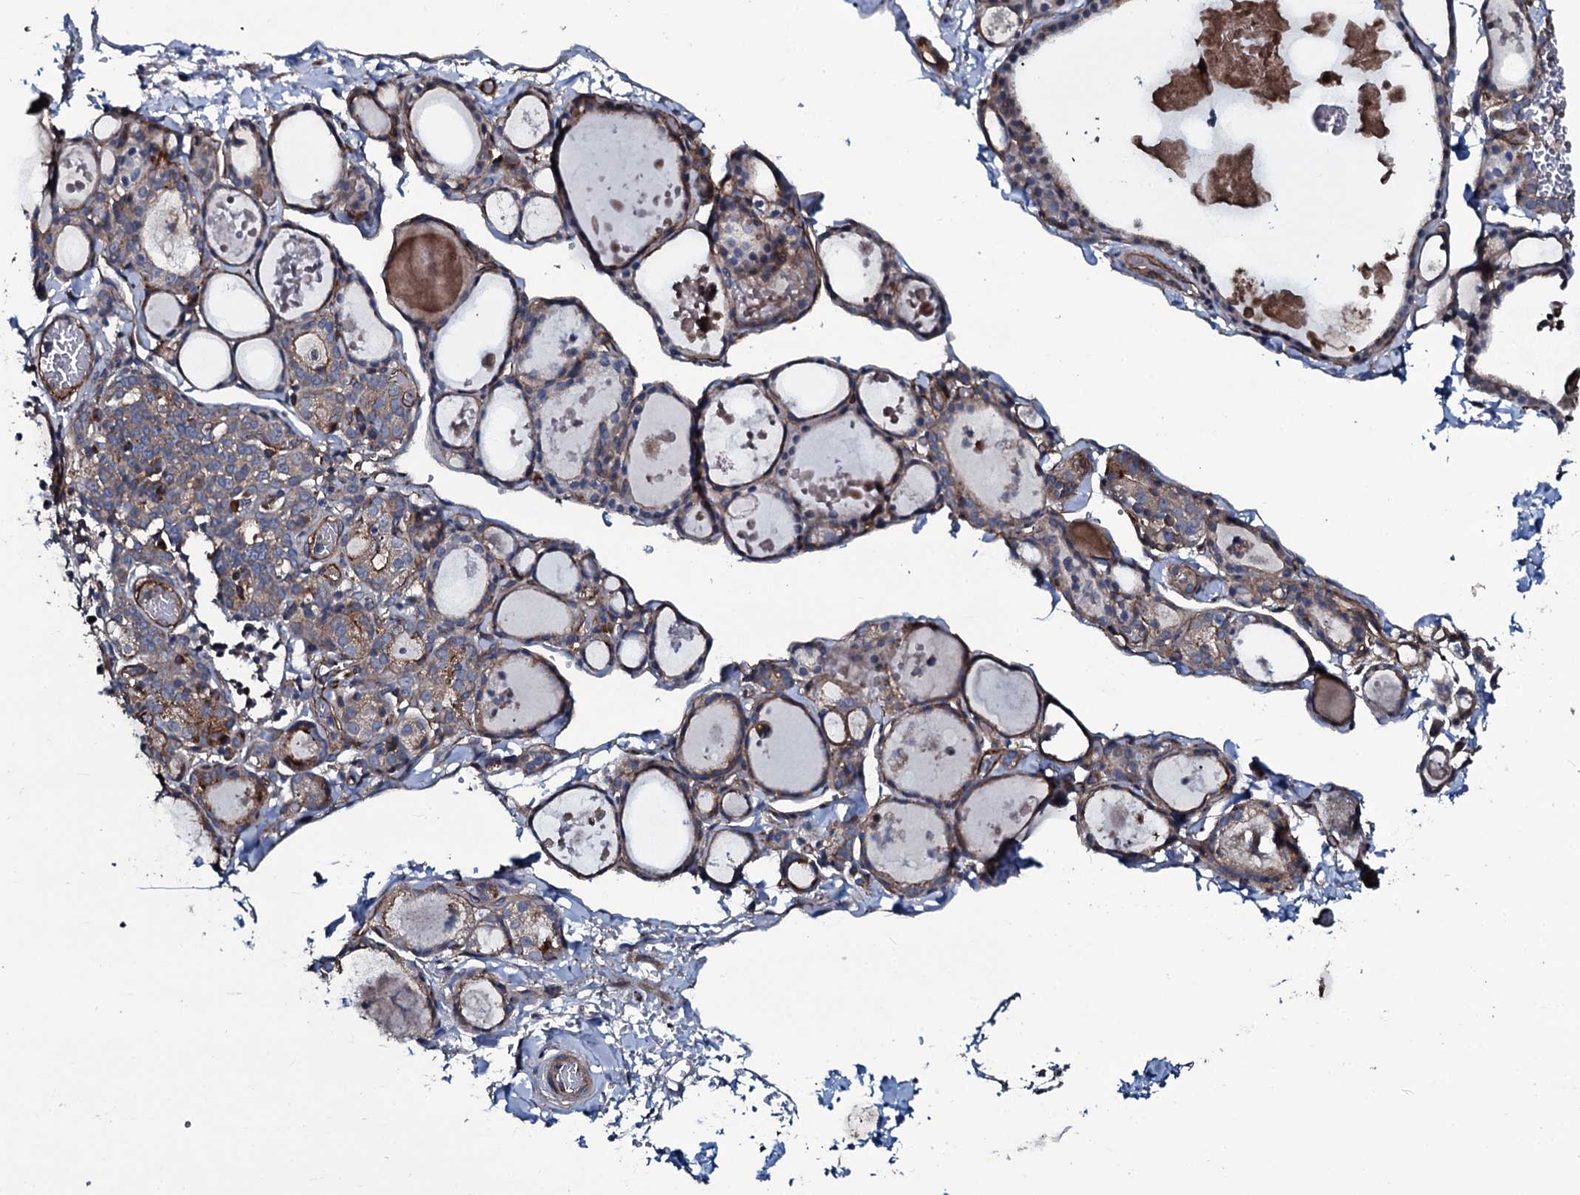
{"staining": {"intensity": "moderate", "quantity": "25%-75%", "location": "cytoplasmic/membranous"}, "tissue": "thyroid gland", "cell_type": "Glandular cells", "image_type": "normal", "snomed": [{"axis": "morphology", "description": "Normal tissue, NOS"}, {"axis": "topography", "description": "Thyroid gland"}], "caption": "A high-resolution image shows immunohistochemistry (IHC) staining of unremarkable thyroid gland, which displays moderate cytoplasmic/membranous expression in approximately 25%-75% of glandular cells.", "gene": "USPL1", "patient": {"sex": "male", "age": 56}}